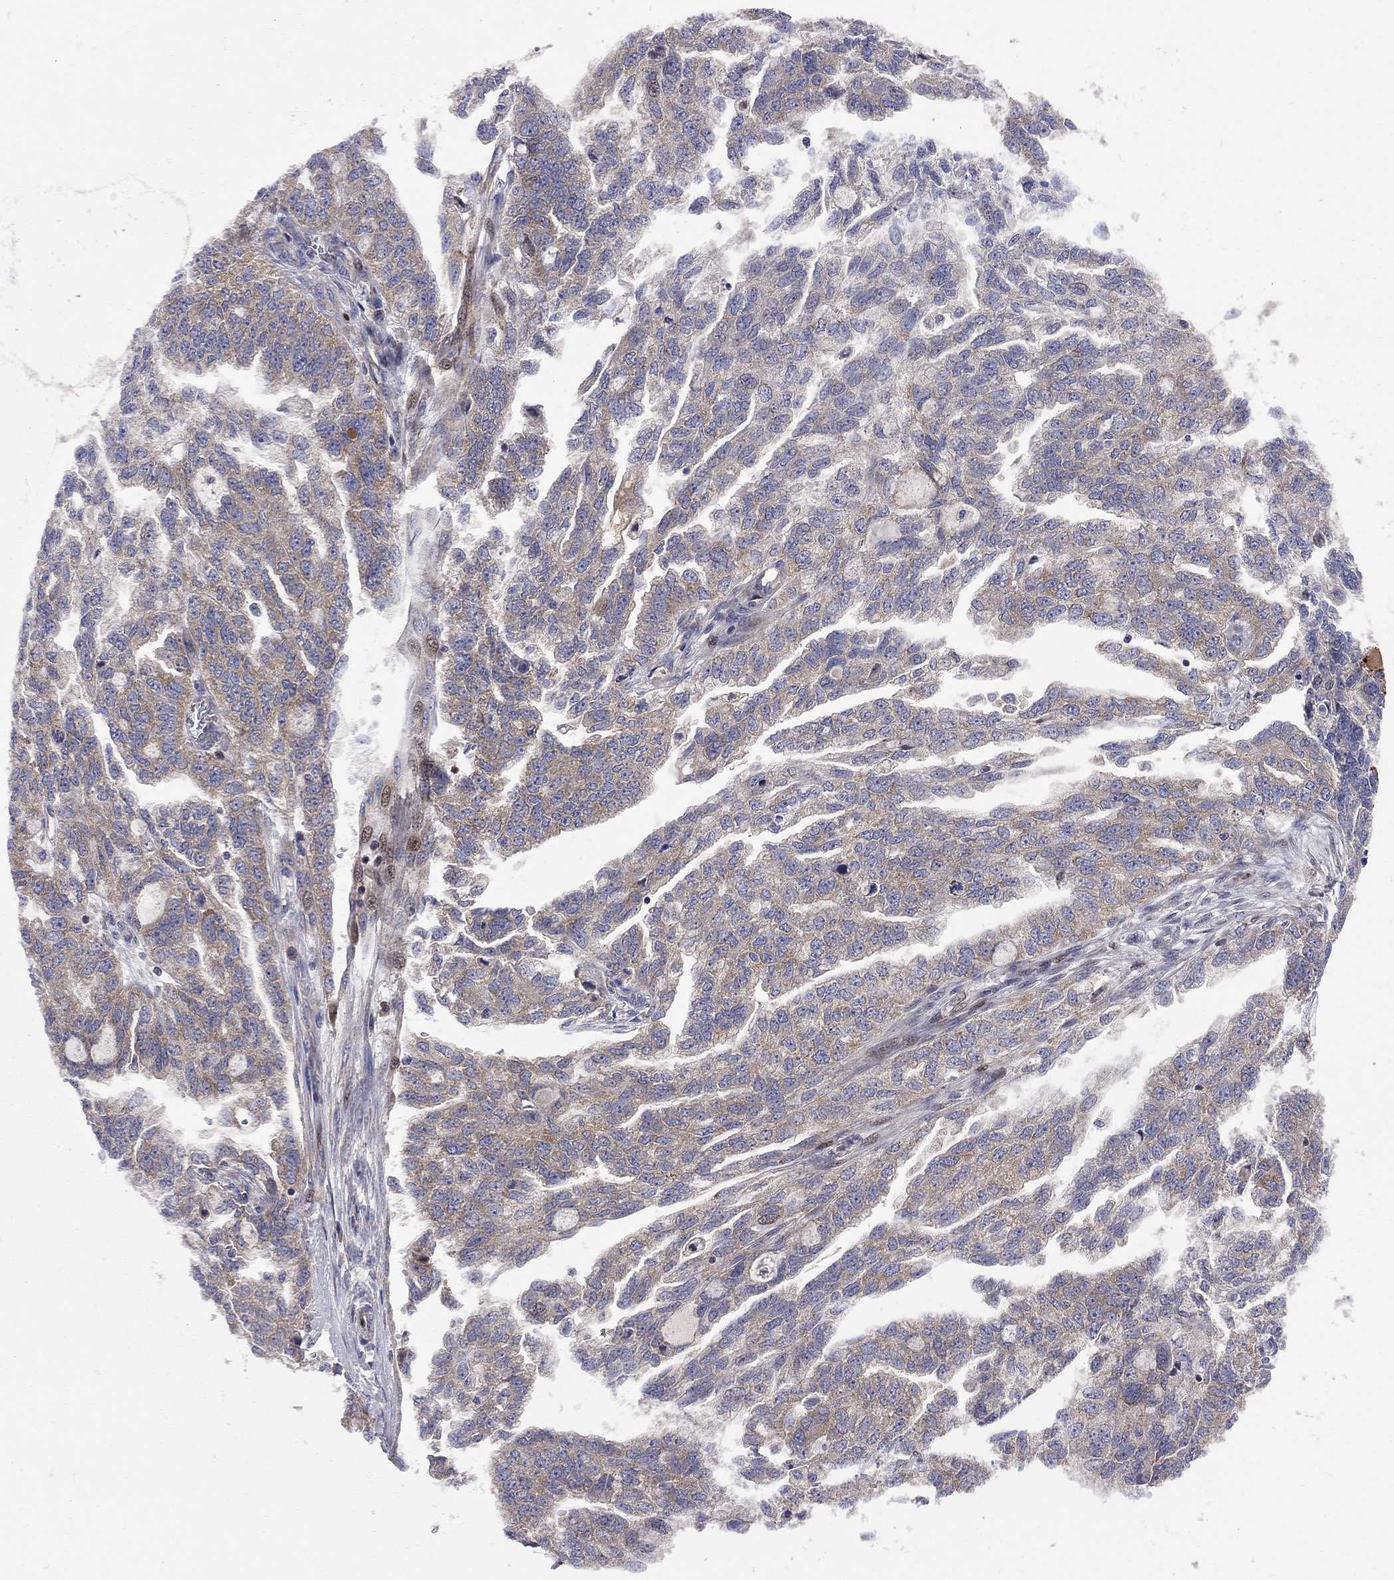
{"staining": {"intensity": "moderate", "quantity": "25%-75%", "location": "cytoplasmic/membranous"}, "tissue": "ovarian cancer", "cell_type": "Tumor cells", "image_type": "cancer", "snomed": [{"axis": "morphology", "description": "Cystadenocarcinoma, serous, NOS"}, {"axis": "topography", "description": "Ovary"}], "caption": "The image demonstrates immunohistochemical staining of ovarian serous cystadenocarcinoma. There is moderate cytoplasmic/membranous staining is seen in about 25%-75% of tumor cells. Immunohistochemistry (ihc) stains the protein in brown and the nuclei are stained blue.", "gene": "CNOT11", "patient": {"sex": "female", "age": 51}}